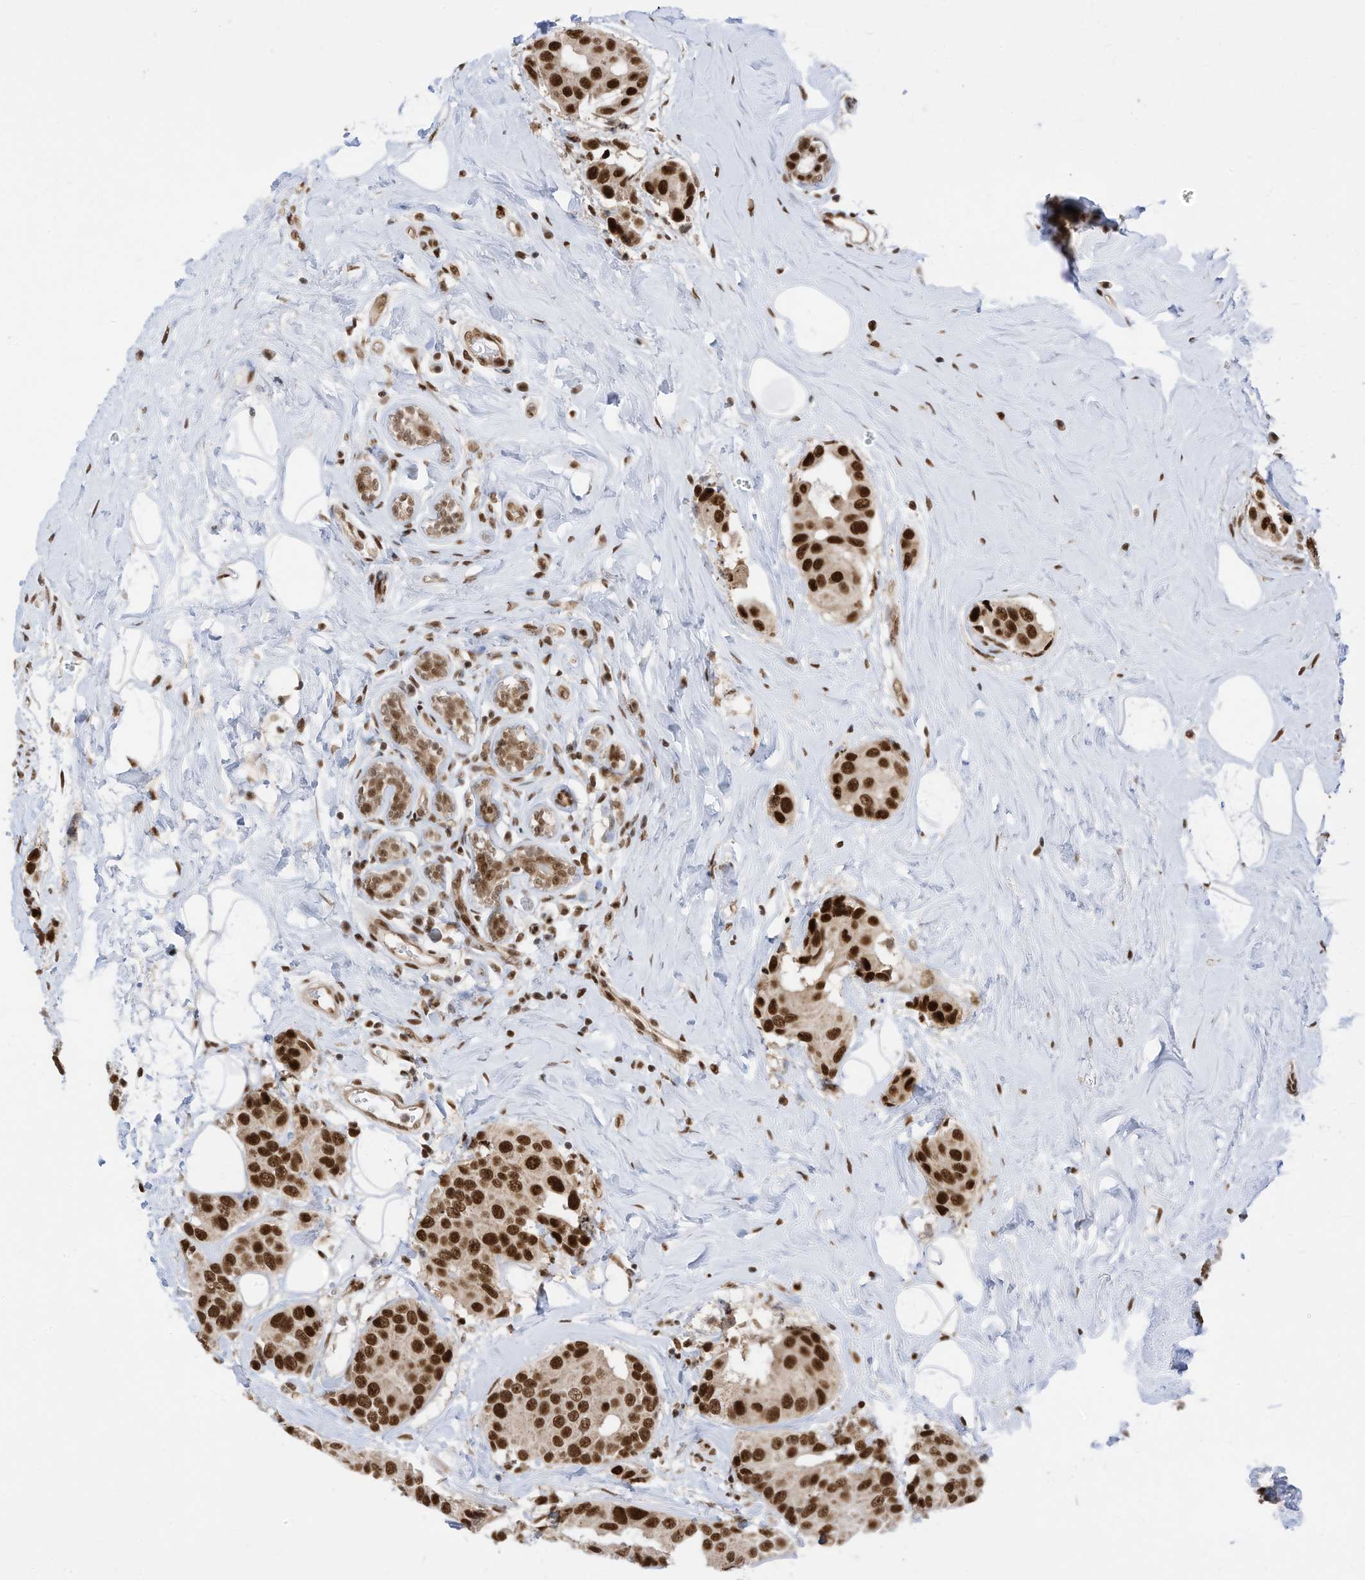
{"staining": {"intensity": "strong", "quantity": ">75%", "location": "nuclear"}, "tissue": "breast cancer", "cell_type": "Tumor cells", "image_type": "cancer", "snomed": [{"axis": "morphology", "description": "Normal tissue, NOS"}, {"axis": "morphology", "description": "Duct carcinoma"}, {"axis": "topography", "description": "Breast"}], "caption": "Protein analysis of breast cancer (infiltrating ductal carcinoma) tissue shows strong nuclear expression in about >75% of tumor cells.", "gene": "AURKAIP1", "patient": {"sex": "female", "age": 39}}